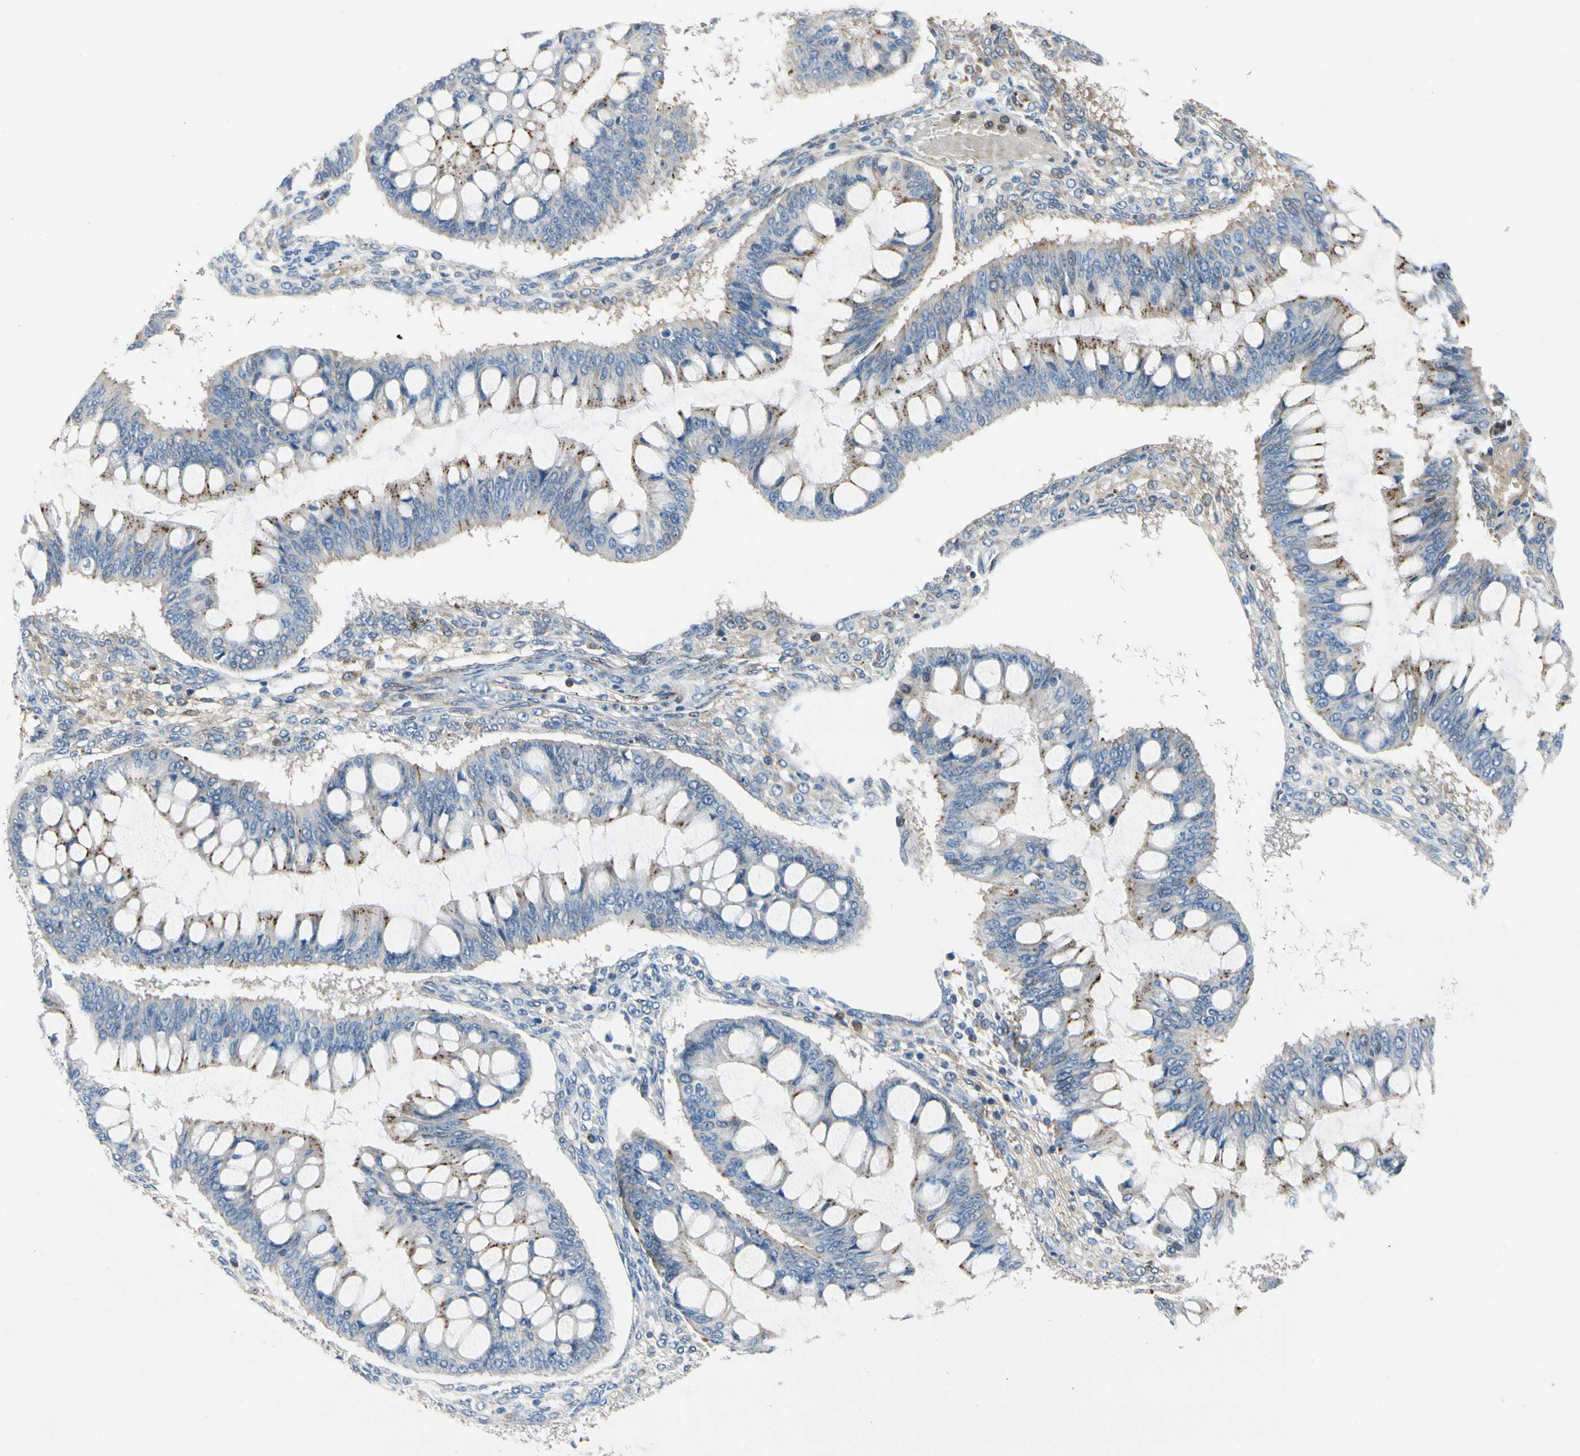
{"staining": {"intensity": "moderate", "quantity": "25%-75%", "location": "cytoplasmic/membranous"}, "tissue": "ovarian cancer", "cell_type": "Tumor cells", "image_type": "cancer", "snomed": [{"axis": "morphology", "description": "Cystadenocarcinoma, mucinous, NOS"}, {"axis": "topography", "description": "Ovary"}], "caption": "Human ovarian mucinous cystadenocarcinoma stained for a protein (brown) displays moderate cytoplasmic/membranous positive expression in approximately 25%-75% of tumor cells.", "gene": "RETSAT", "patient": {"sex": "female", "age": 73}}